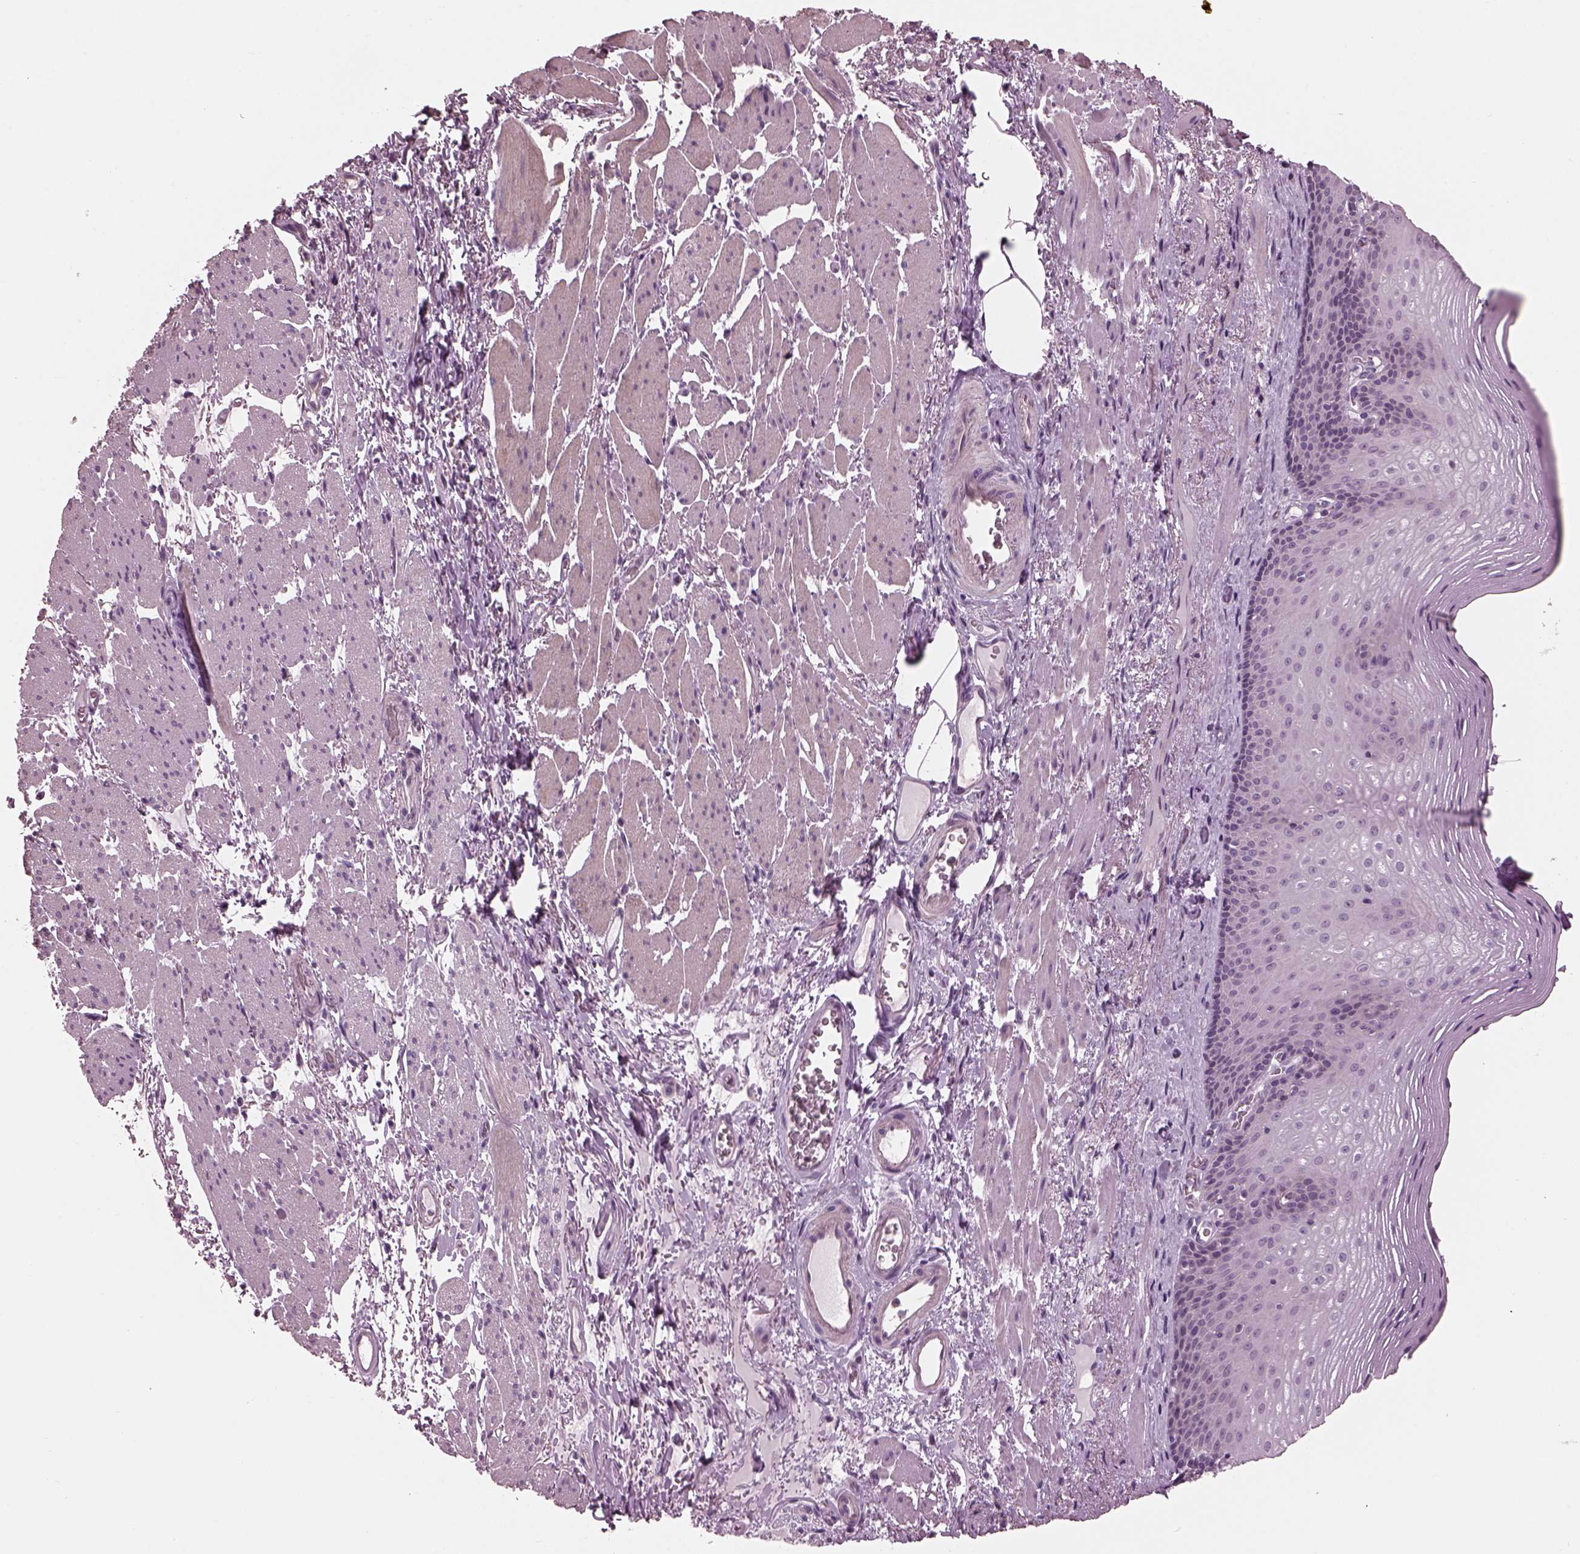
{"staining": {"intensity": "negative", "quantity": "none", "location": "none"}, "tissue": "esophagus", "cell_type": "Squamous epithelial cells", "image_type": "normal", "snomed": [{"axis": "morphology", "description": "Normal tissue, NOS"}, {"axis": "topography", "description": "Esophagus"}], "caption": "This is an immunohistochemistry photomicrograph of unremarkable esophagus. There is no staining in squamous epithelial cells.", "gene": "BFSP1", "patient": {"sex": "male", "age": 76}}